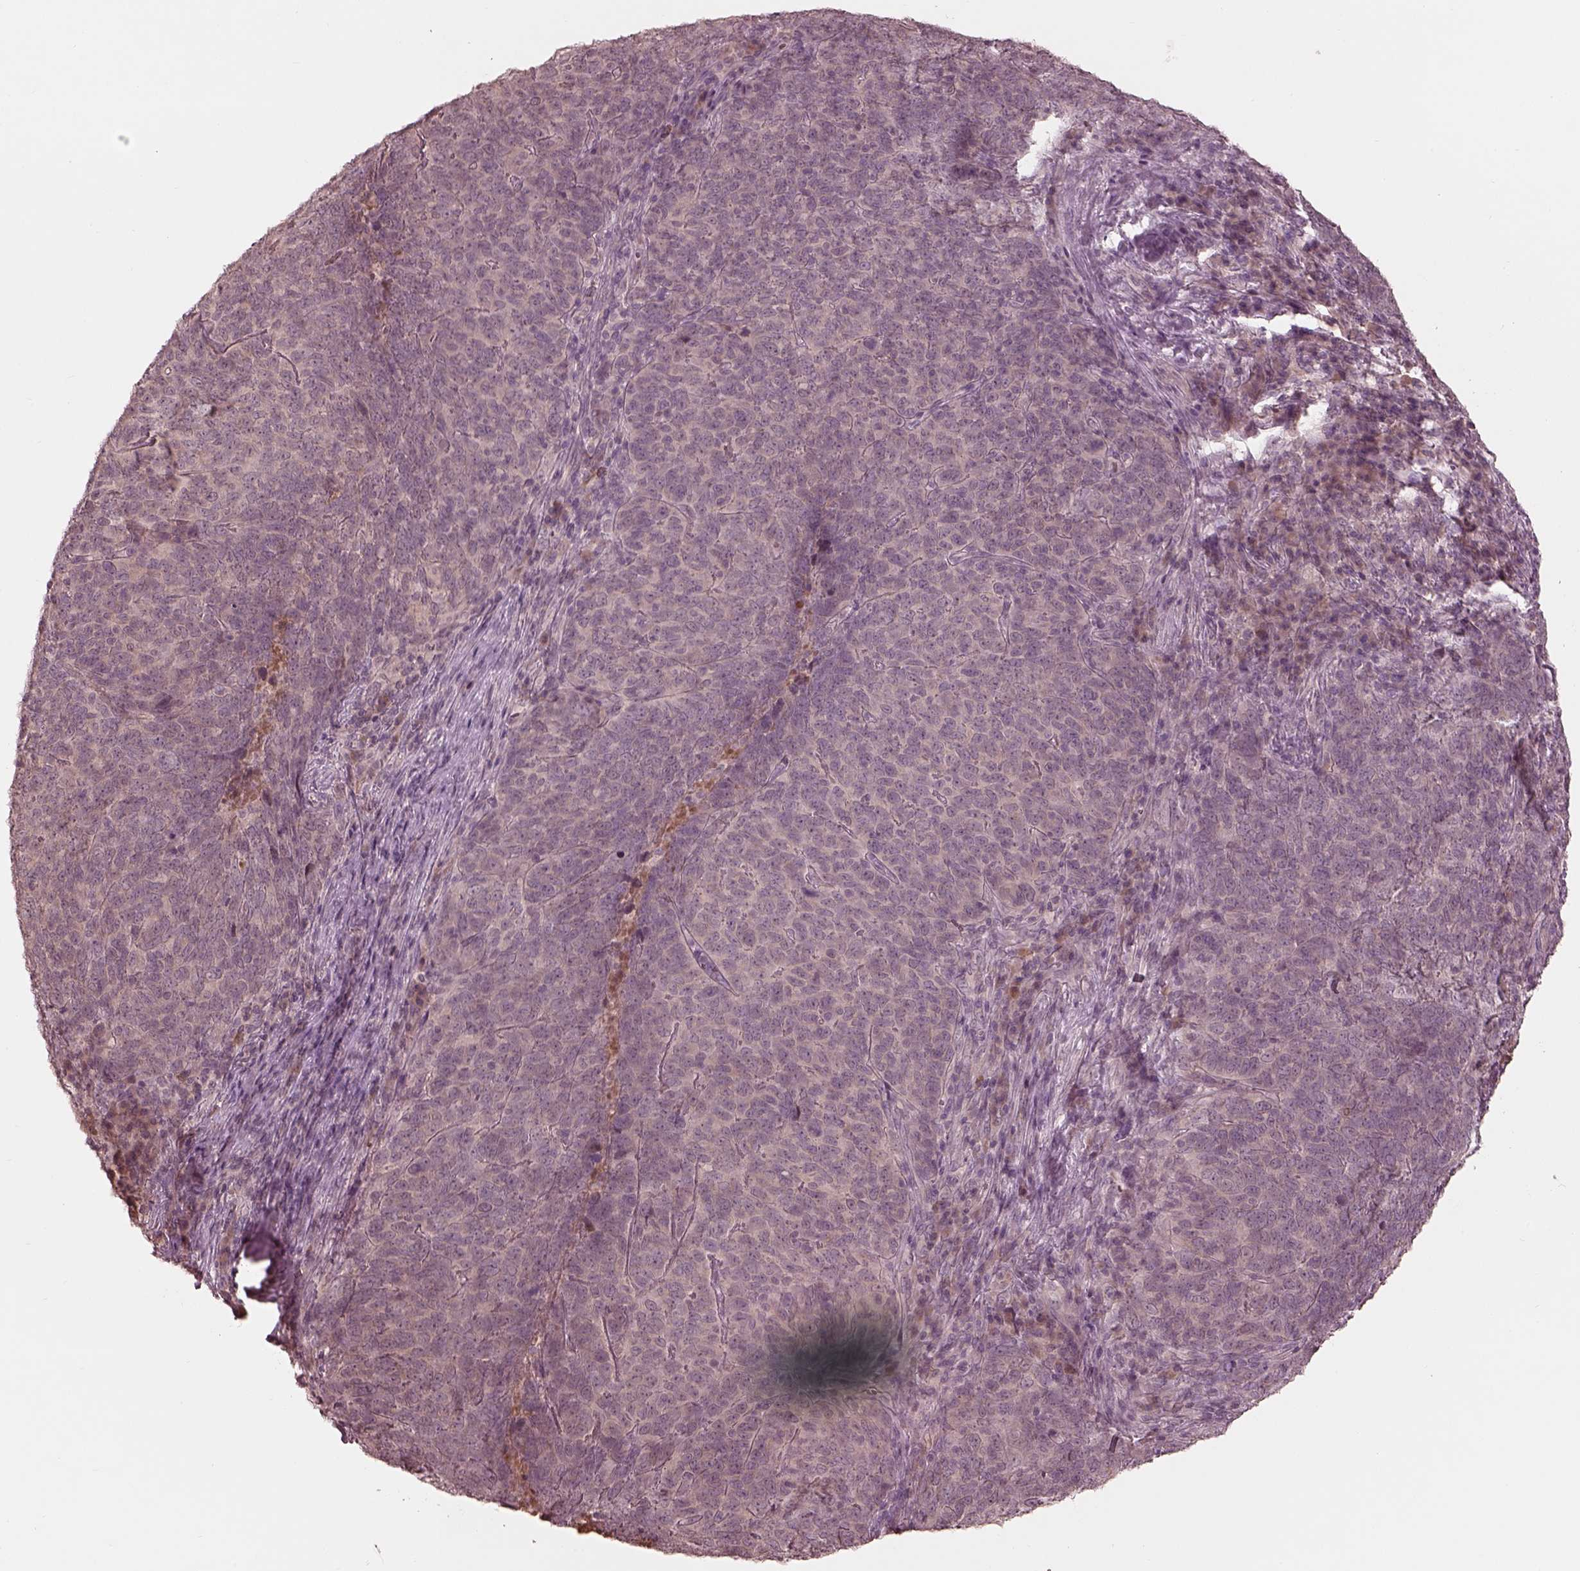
{"staining": {"intensity": "negative", "quantity": "none", "location": "none"}, "tissue": "skin cancer", "cell_type": "Tumor cells", "image_type": "cancer", "snomed": [{"axis": "morphology", "description": "Squamous cell carcinoma, NOS"}, {"axis": "topography", "description": "Skin"}, {"axis": "topography", "description": "Anal"}], "caption": "Immunohistochemistry (IHC) of skin cancer shows no expression in tumor cells. (DAB (3,3'-diaminobenzidine) immunohistochemistry (IHC) visualized using brightfield microscopy, high magnification).", "gene": "TF", "patient": {"sex": "female", "age": 51}}